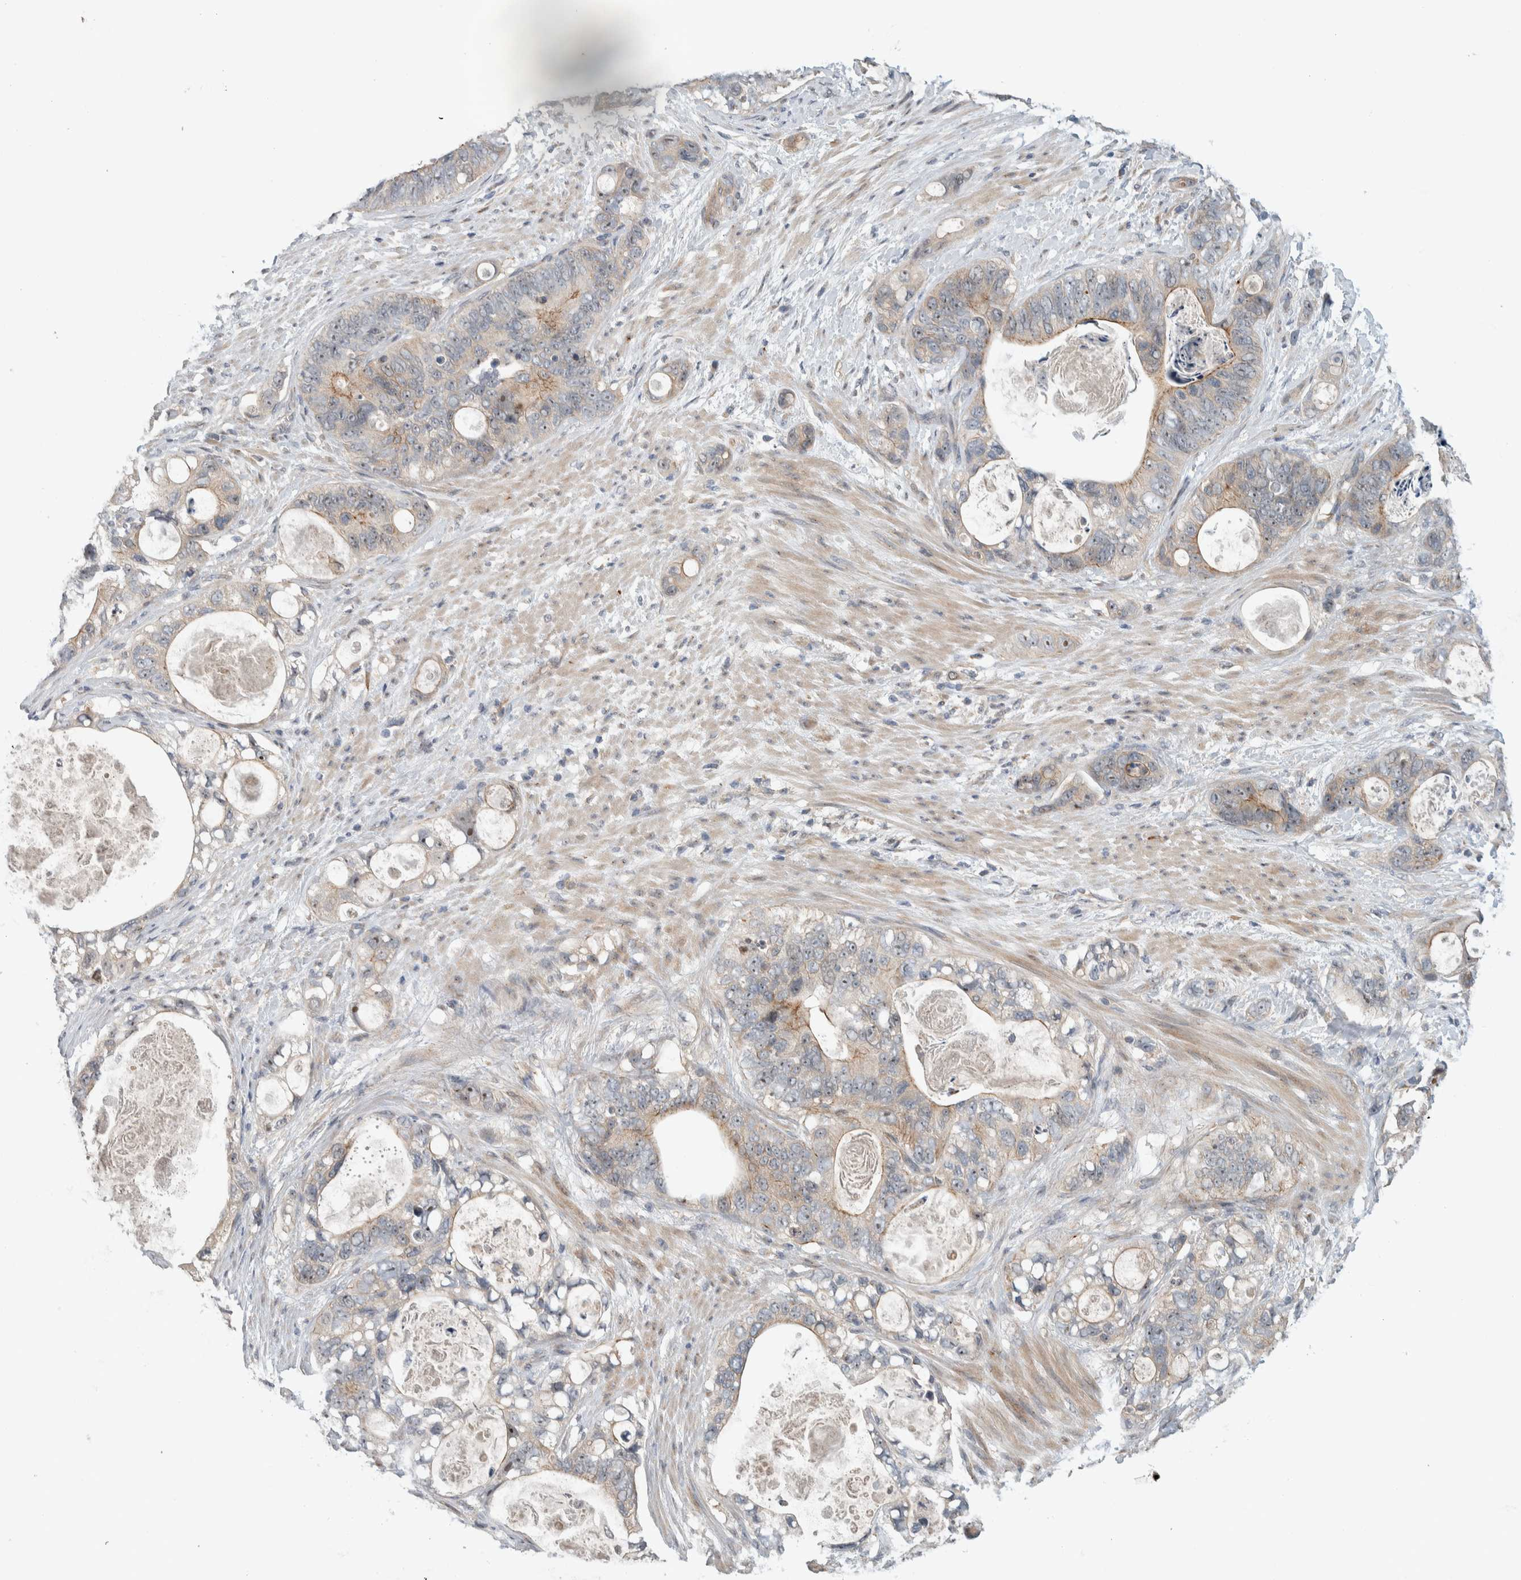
{"staining": {"intensity": "weak", "quantity": "25%-75%", "location": "cytoplasmic/membranous"}, "tissue": "stomach cancer", "cell_type": "Tumor cells", "image_type": "cancer", "snomed": [{"axis": "morphology", "description": "Normal tissue, NOS"}, {"axis": "morphology", "description": "Adenocarcinoma, NOS"}, {"axis": "topography", "description": "Stomach"}], "caption": "A photomicrograph of human stomach adenocarcinoma stained for a protein shows weak cytoplasmic/membranous brown staining in tumor cells. The staining is performed using DAB (3,3'-diaminobenzidine) brown chromogen to label protein expression. The nuclei are counter-stained blue using hematoxylin.", "gene": "MPRIP", "patient": {"sex": "female", "age": 89}}